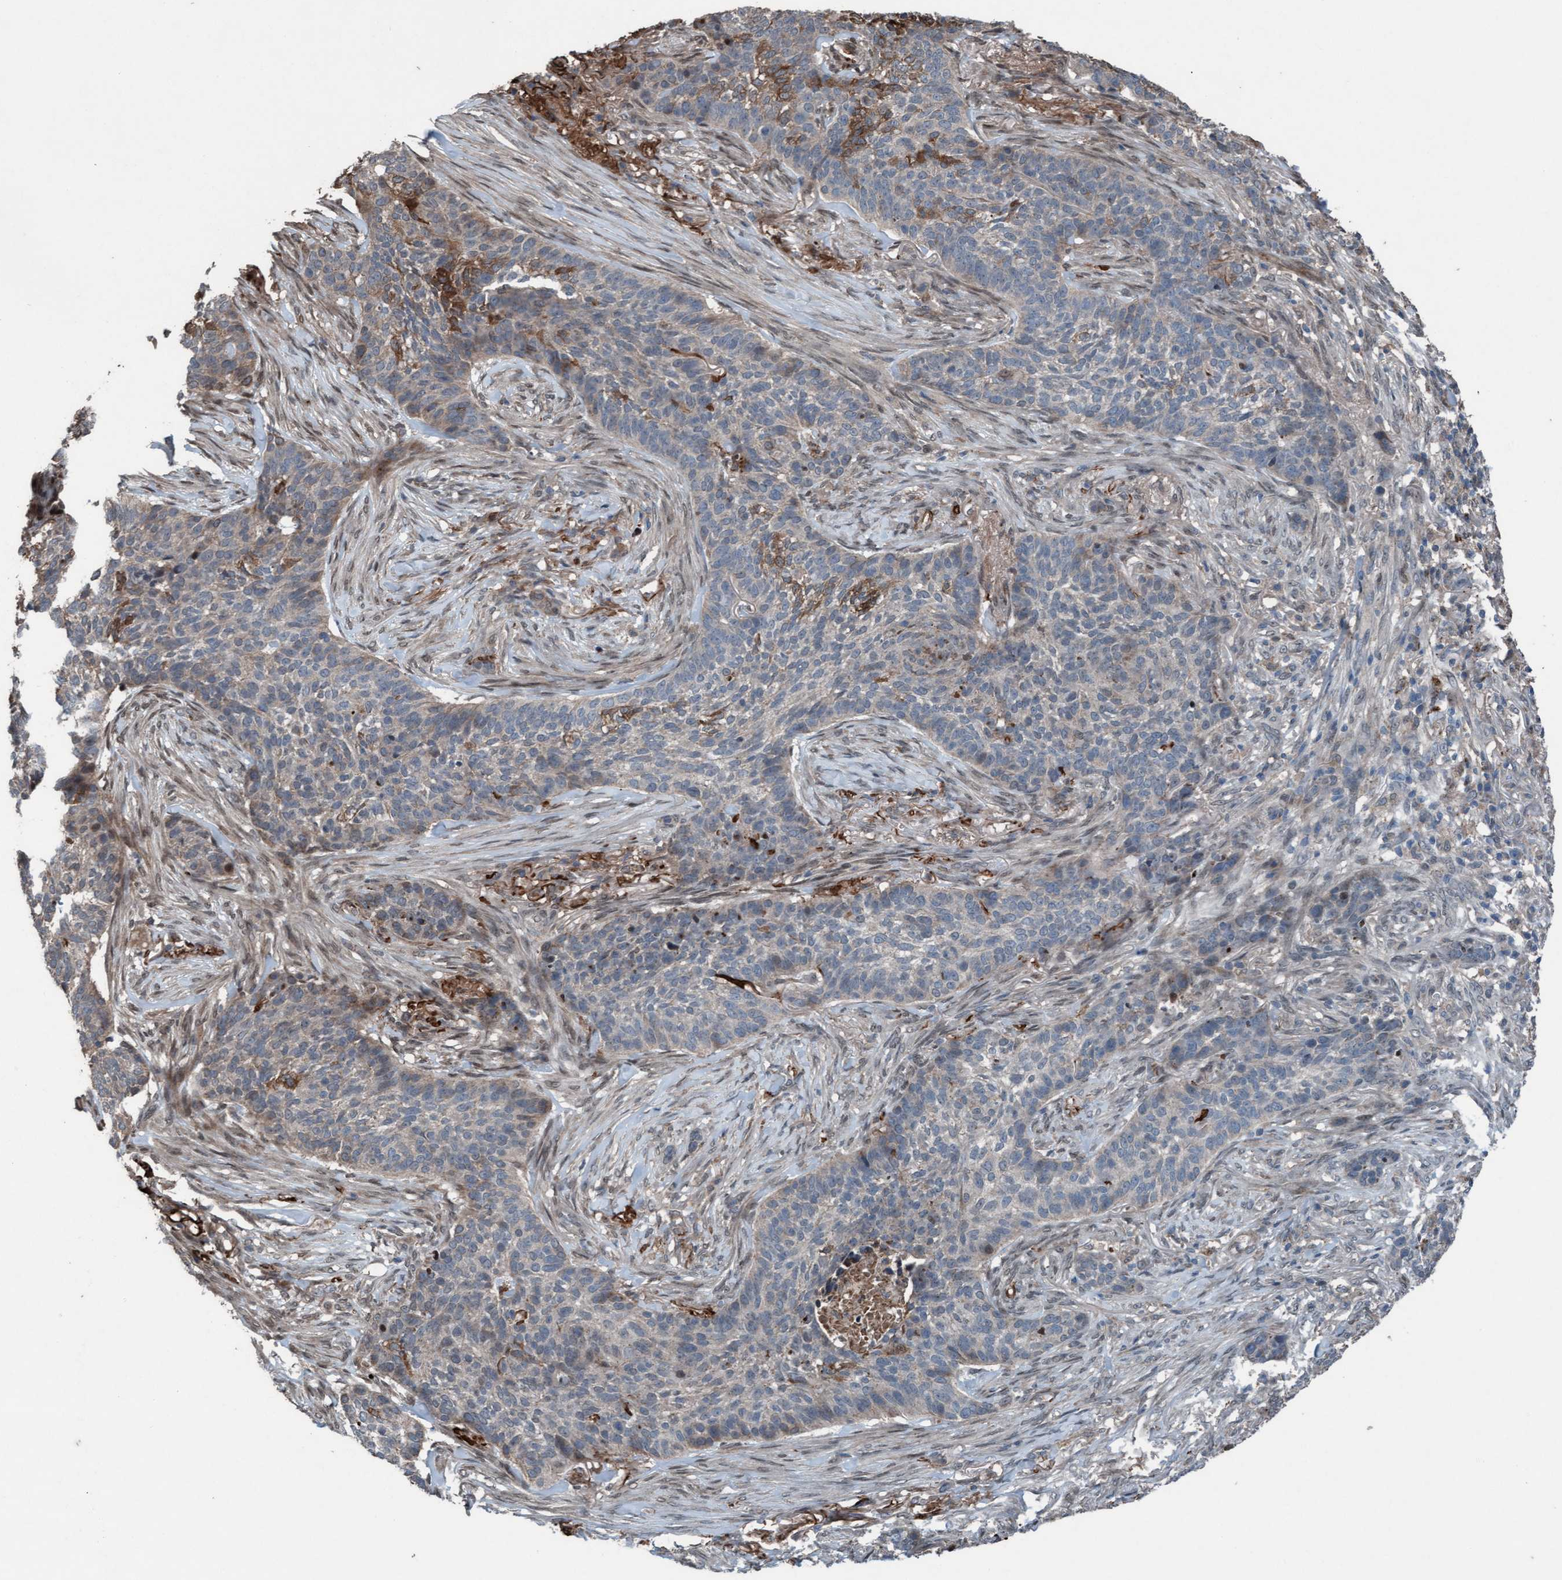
{"staining": {"intensity": "weak", "quantity": "<25%", "location": "cytoplasmic/membranous"}, "tissue": "skin cancer", "cell_type": "Tumor cells", "image_type": "cancer", "snomed": [{"axis": "morphology", "description": "Basal cell carcinoma"}, {"axis": "topography", "description": "Skin"}], "caption": "Basal cell carcinoma (skin) stained for a protein using immunohistochemistry reveals no staining tumor cells.", "gene": "PLXNB2", "patient": {"sex": "male", "age": 85}}